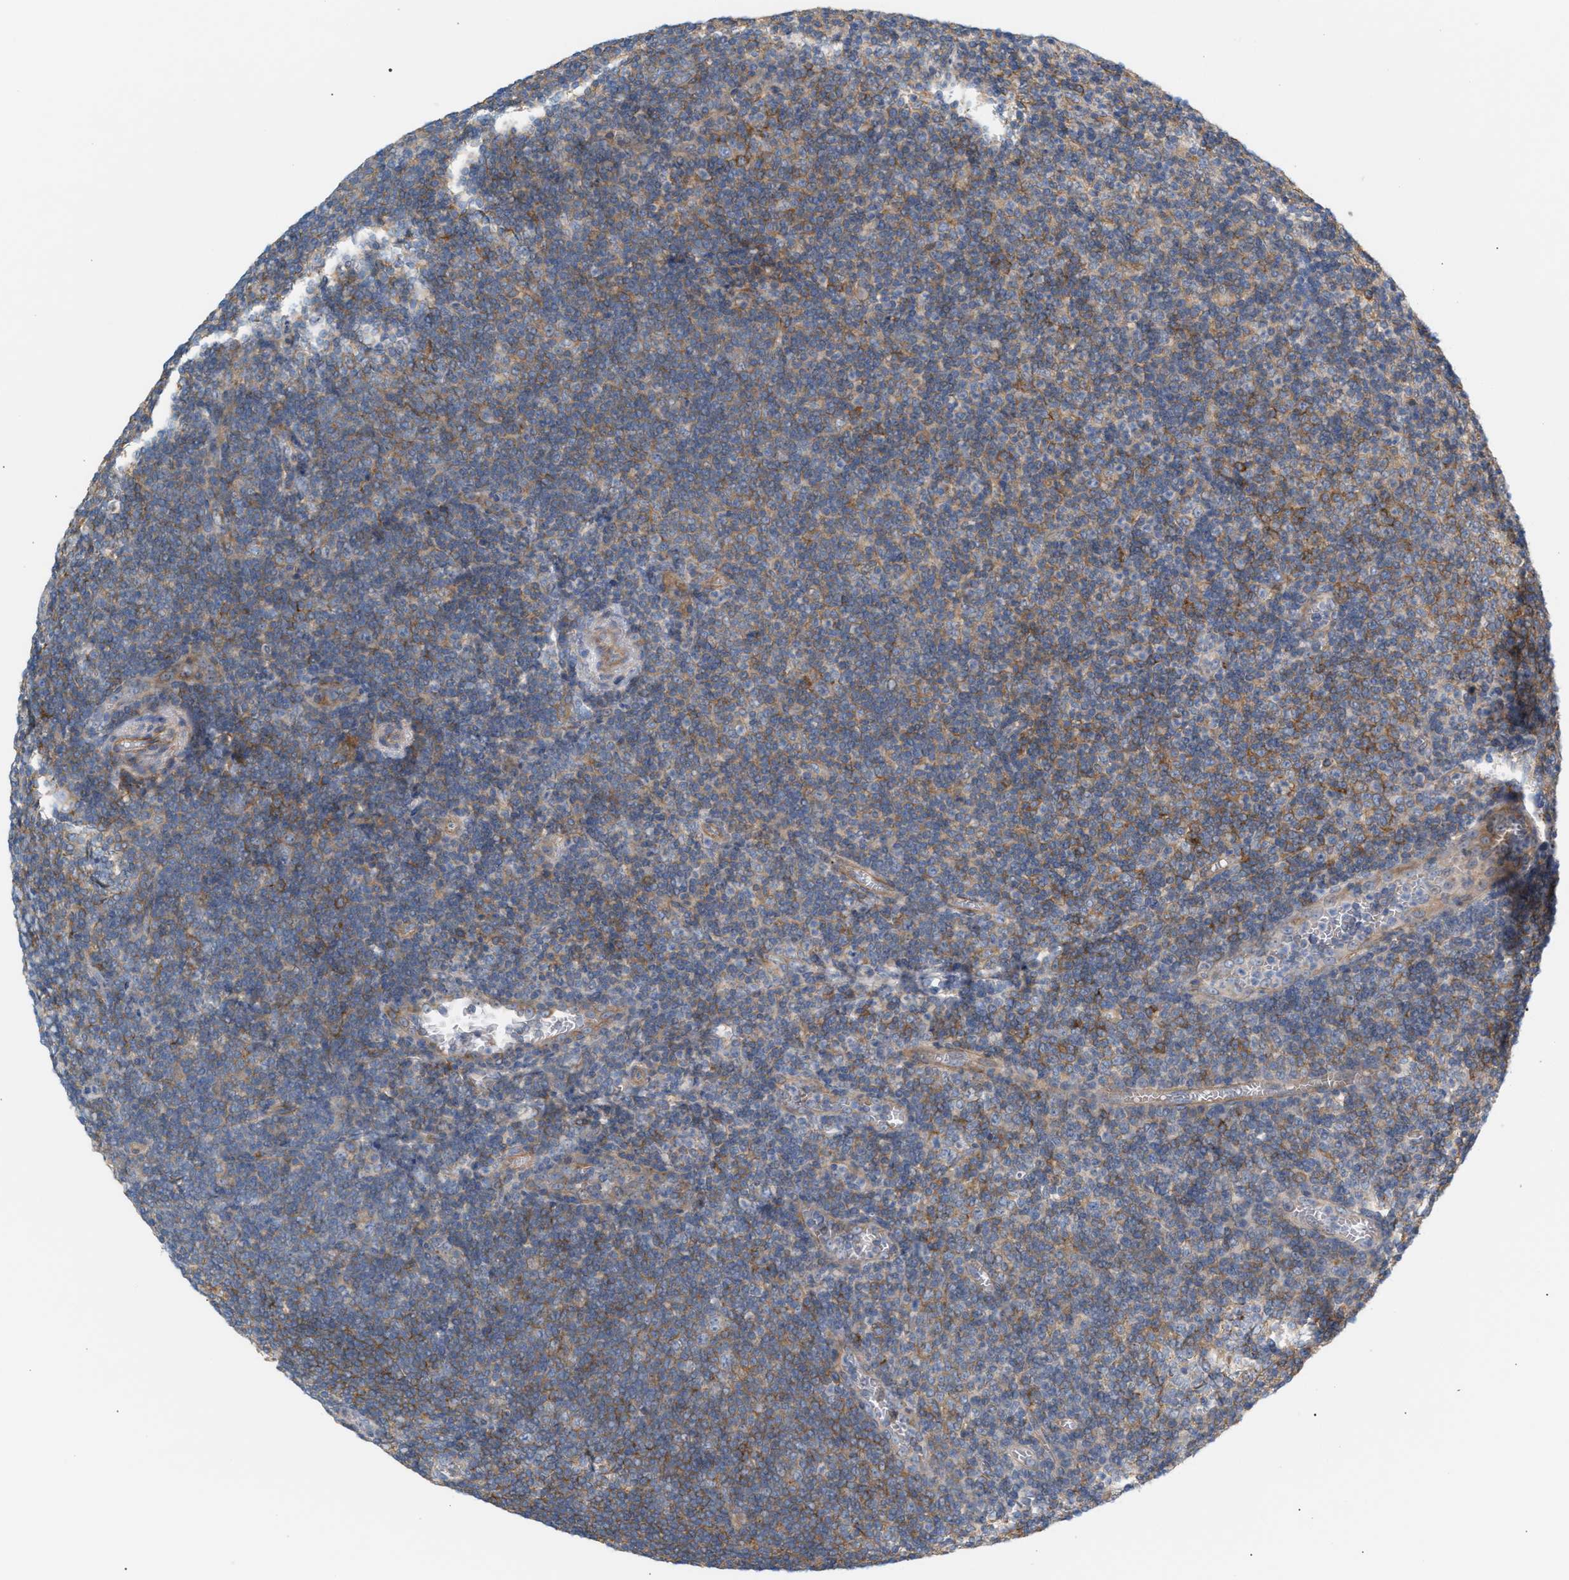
{"staining": {"intensity": "moderate", "quantity": ">75%", "location": "cytoplasmic/membranous"}, "tissue": "tonsil", "cell_type": "Germinal center cells", "image_type": "normal", "snomed": [{"axis": "morphology", "description": "Normal tissue, NOS"}, {"axis": "topography", "description": "Tonsil"}], "caption": "Benign tonsil shows moderate cytoplasmic/membranous positivity in approximately >75% of germinal center cells.", "gene": "LRCH1", "patient": {"sex": "male", "age": 37}}